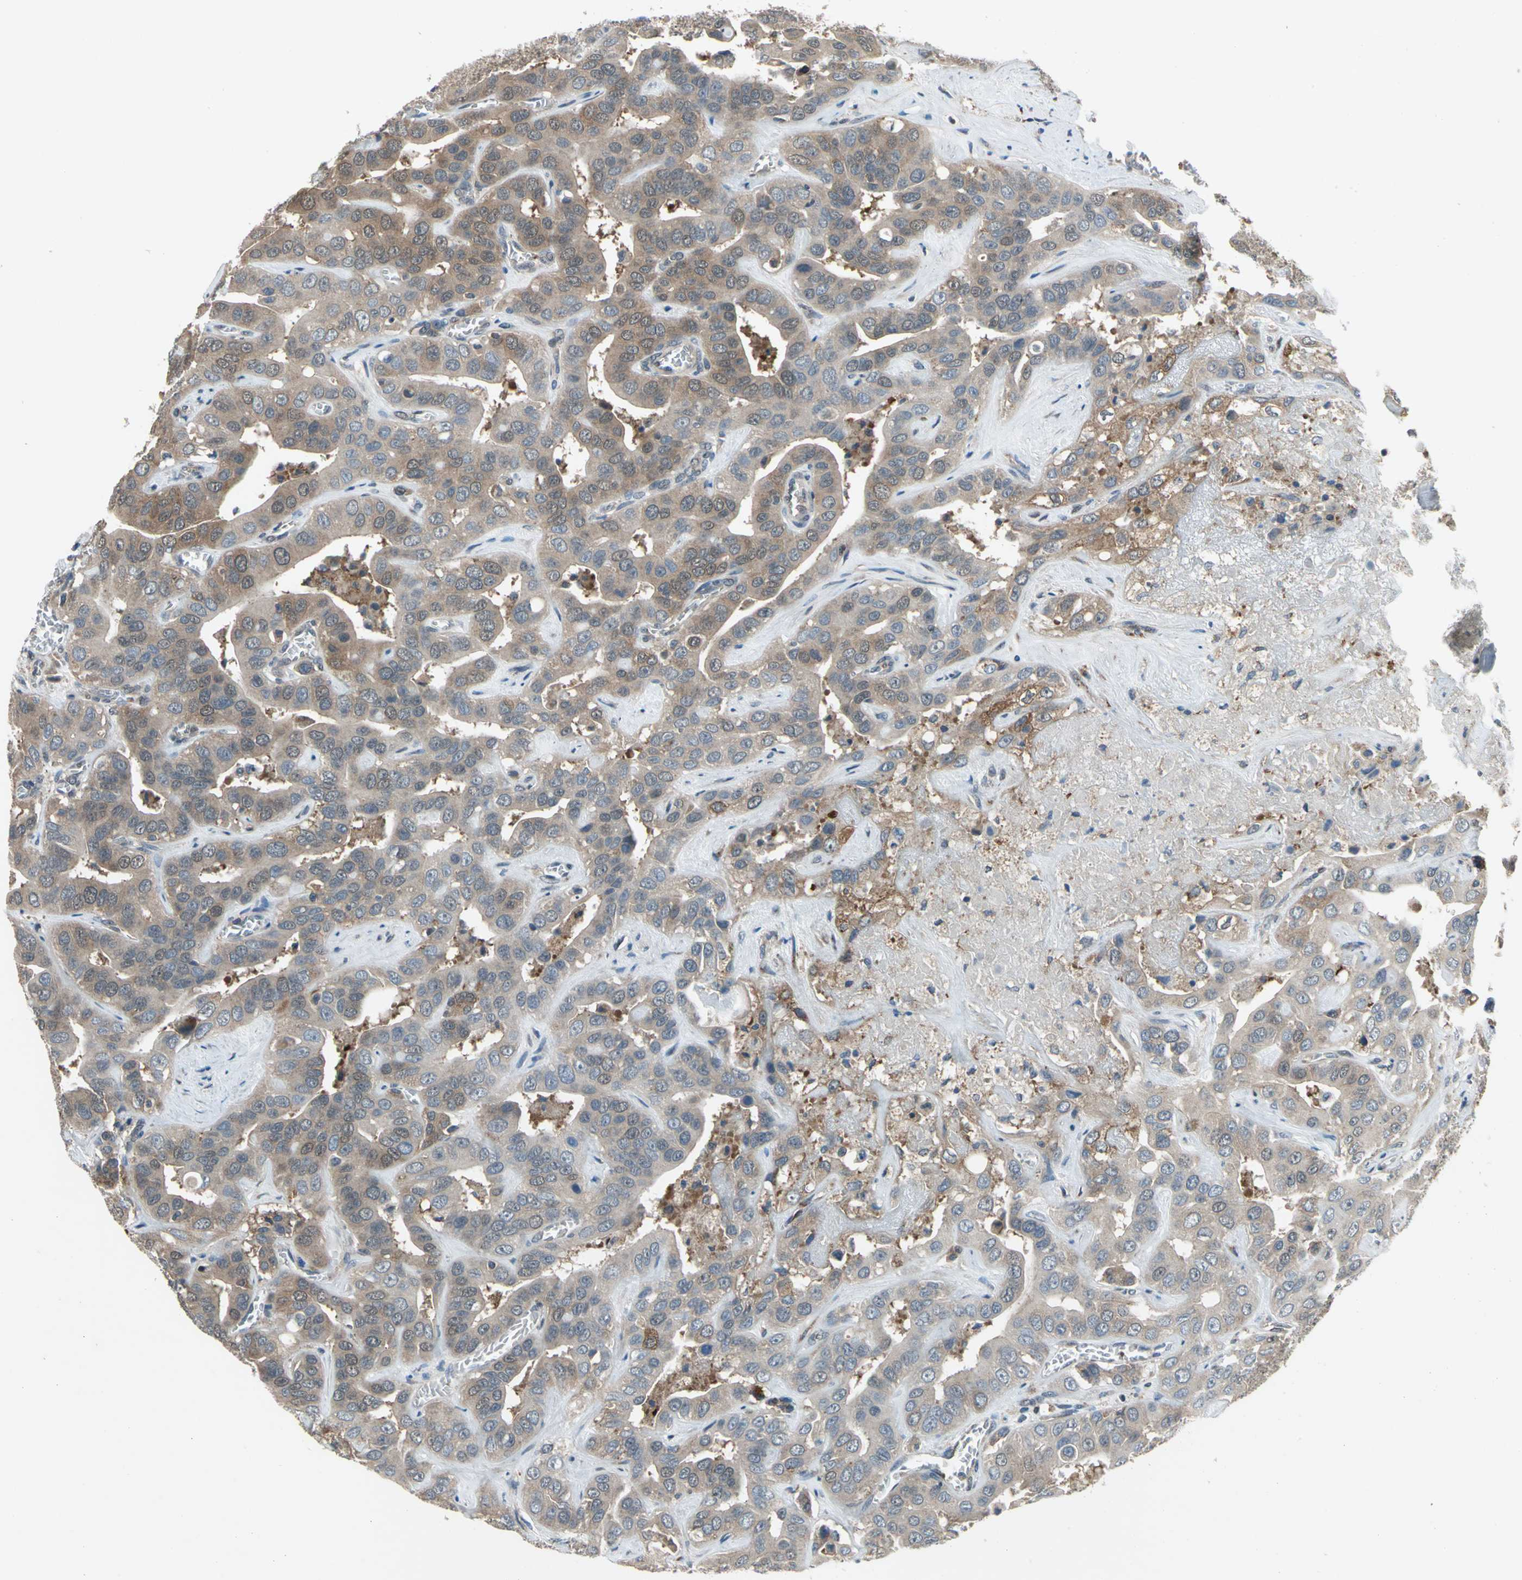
{"staining": {"intensity": "moderate", "quantity": ">75%", "location": "cytoplasmic/membranous"}, "tissue": "liver cancer", "cell_type": "Tumor cells", "image_type": "cancer", "snomed": [{"axis": "morphology", "description": "Cholangiocarcinoma"}, {"axis": "topography", "description": "Liver"}], "caption": "Tumor cells reveal moderate cytoplasmic/membranous expression in about >75% of cells in liver cancer.", "gene": "NFKBIE", "patient": {"sex": "female", "age": 52}}